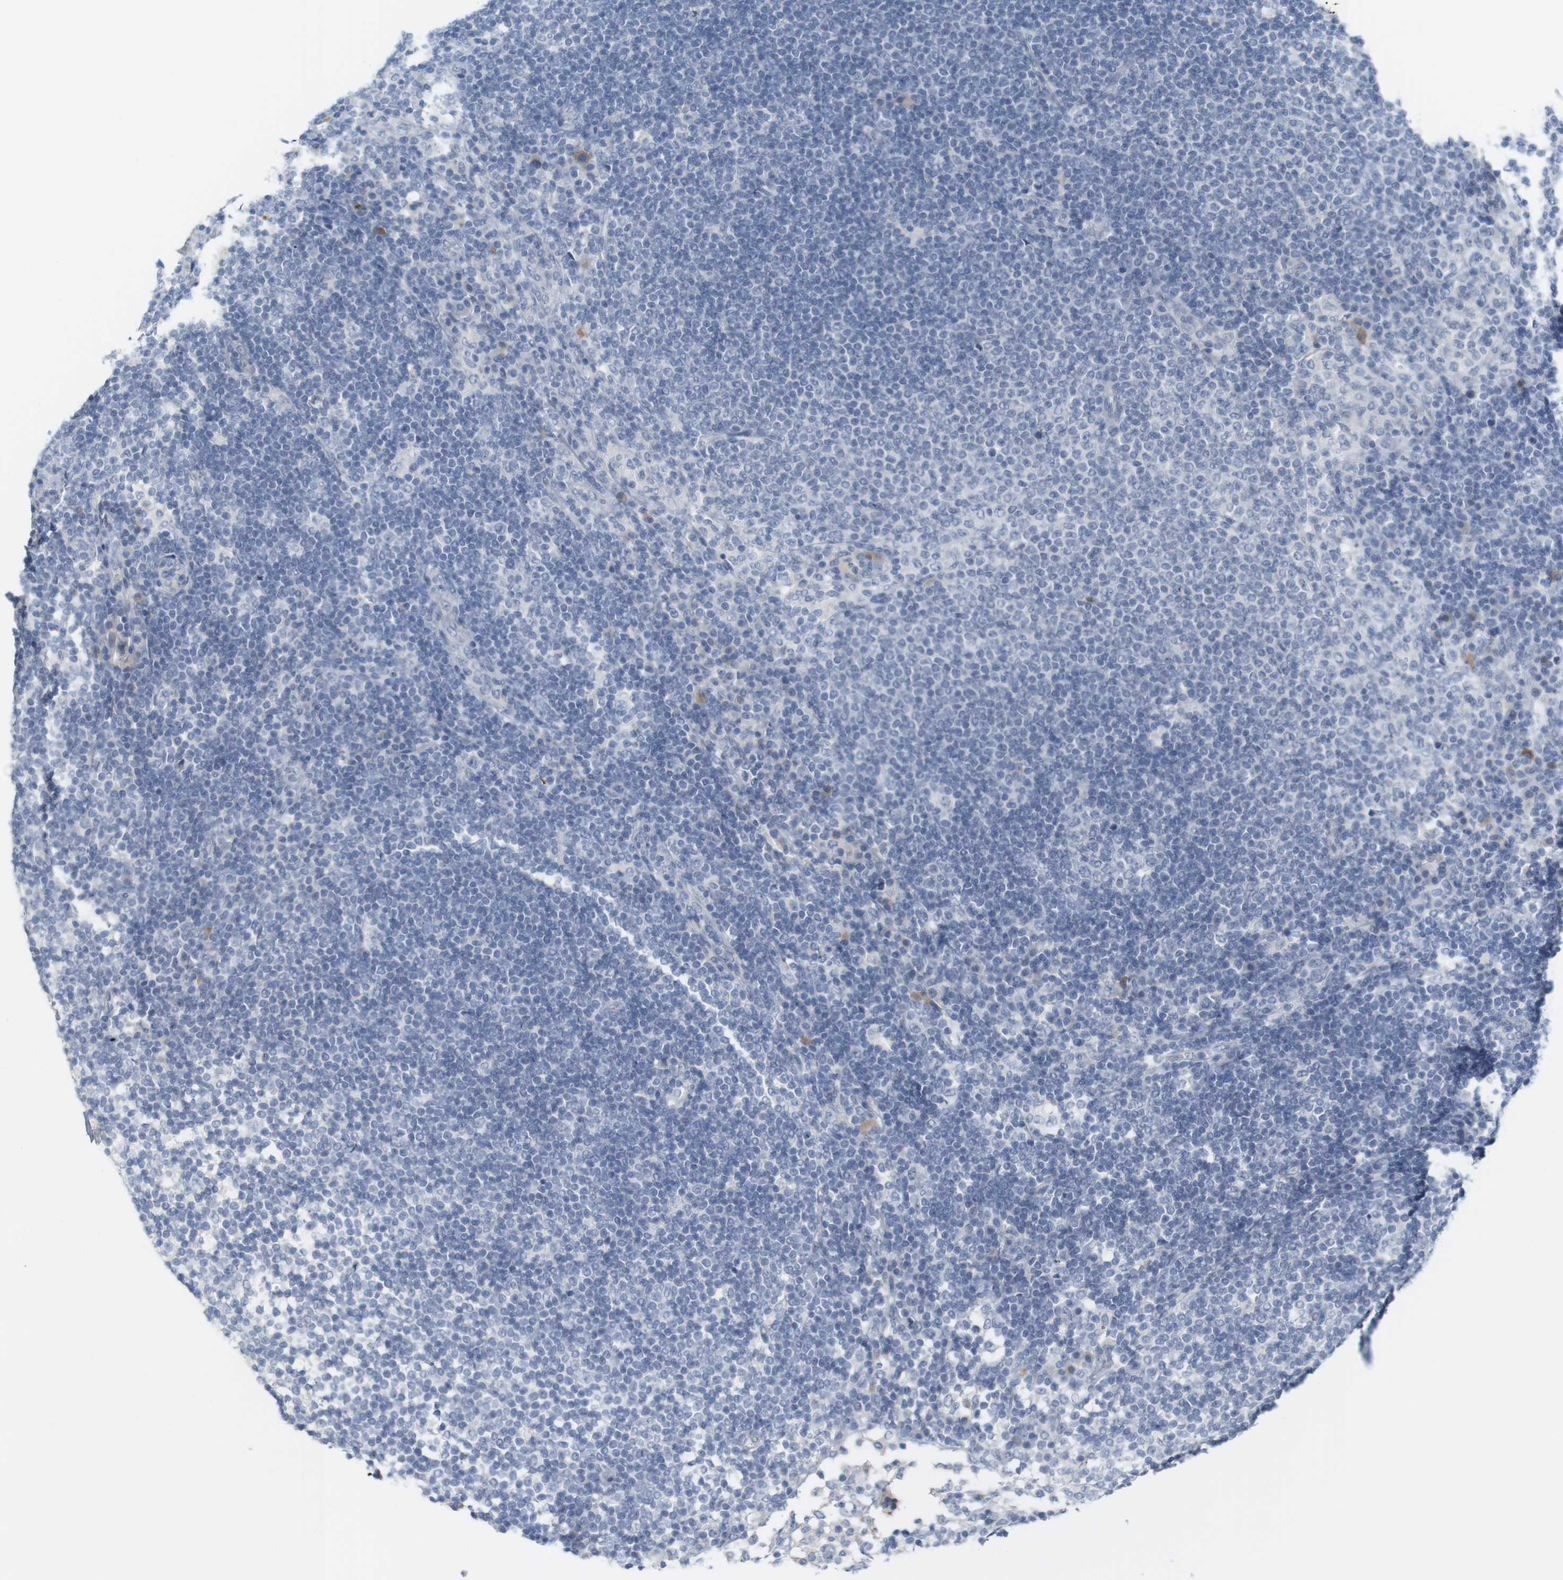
{"staining": {"intensity": "negative", "quantity": "none", "location": "none"}, "tissue": "lymph node", "cell_type": "Germinal center cells", "image_type": "normal", "snomed": [{"axis": "morphology", "description": "Normal tissue, NOS"}, {"axis": "topography", "description": "Lymph node"}], "caption": "Protein analysis of normal lymph node reveals no significant positivity in germinal center cells.", "gene": "RGS9", "patient": {"sex": "female", "age": 53}}